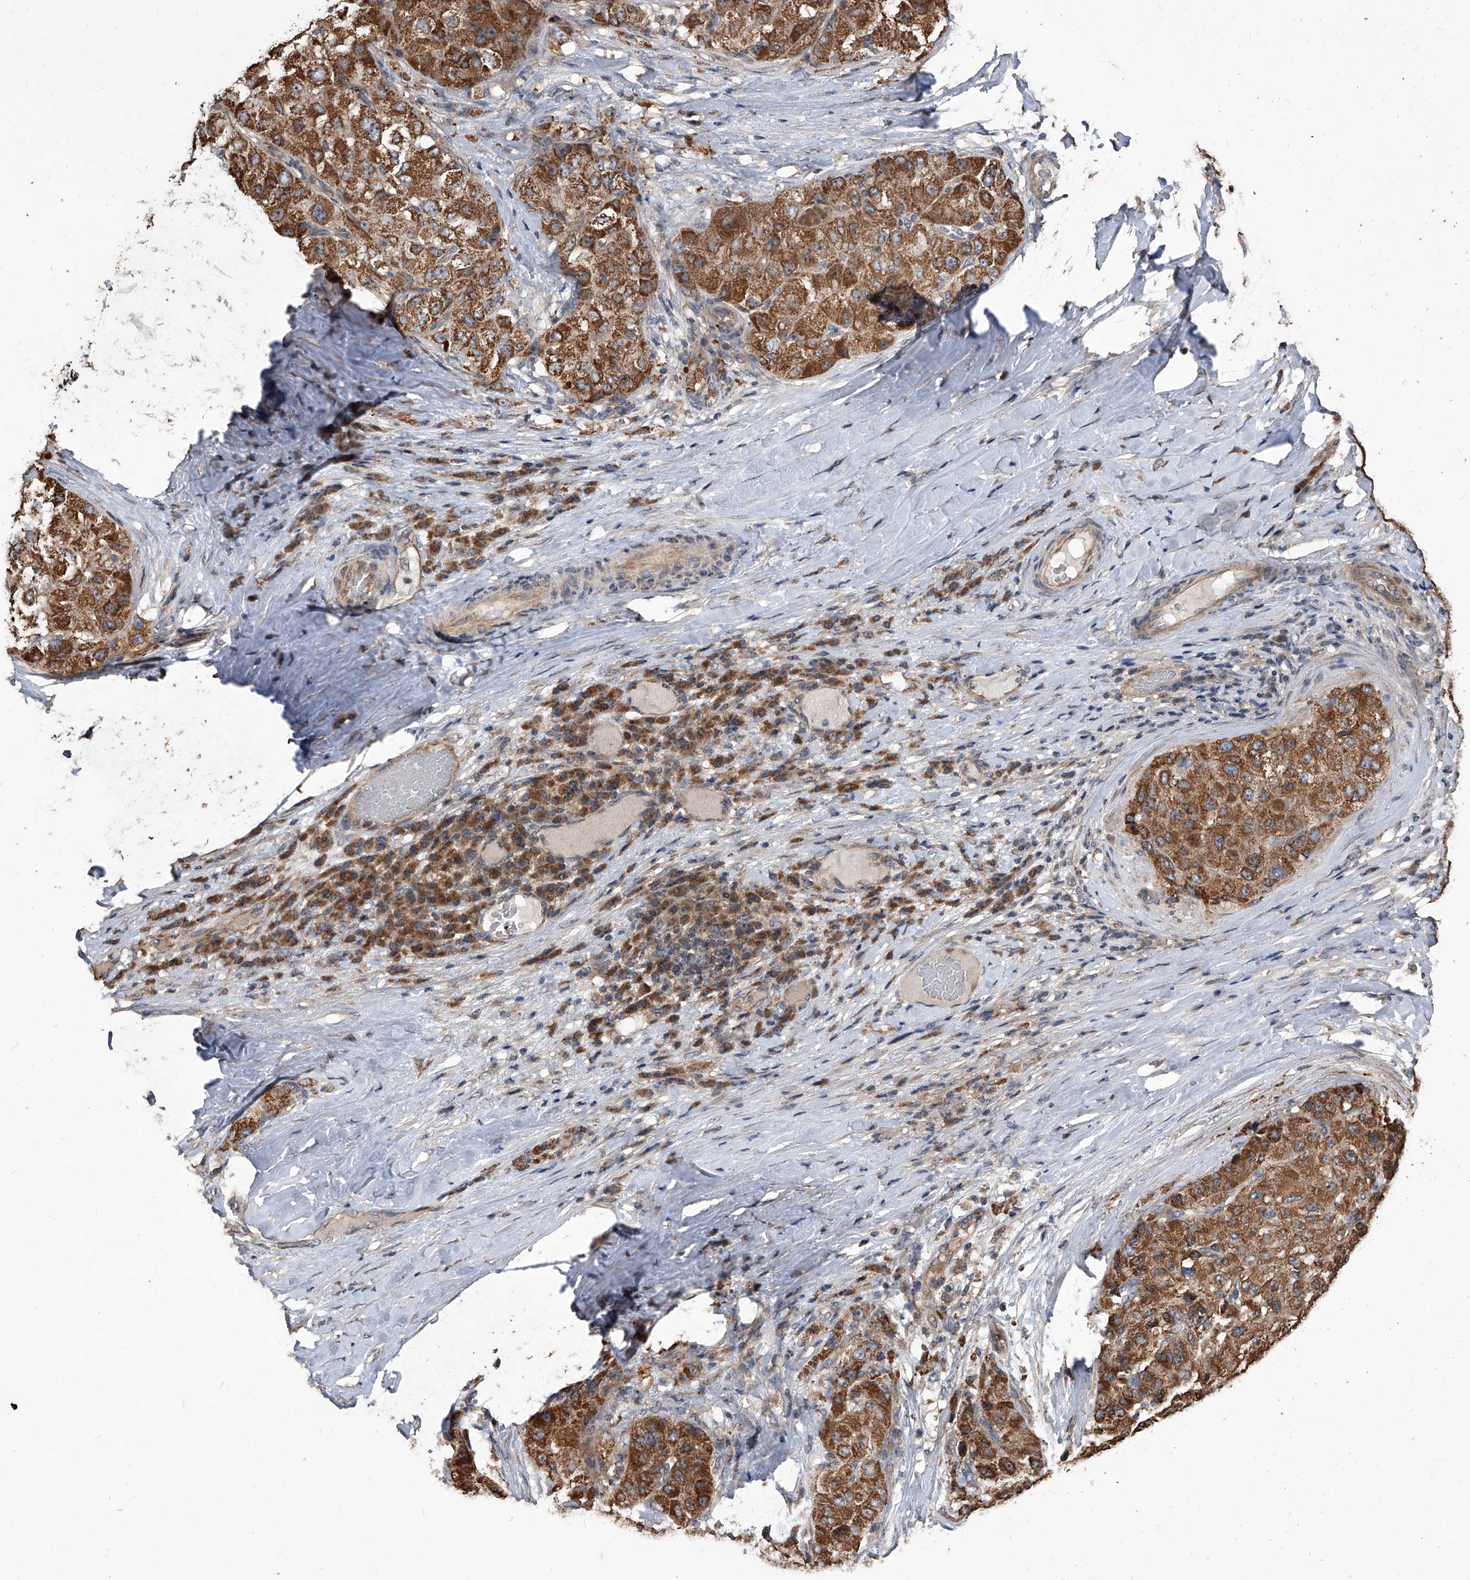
{"staining": {"intensity": "strong", "quantity": ">75%", "location": "cytoplasmic/membranous"}, "tissue": "liver cancer", "cell_type": "Tumor cells", "image_type": "cancer", "snomed": [{"axis": "morphology", "description": "Carcinoma, Hepatocellular, NOS"}, {"axis": "topography", "description": "Liver"}], "caption": "Tumor cells show high levels of strong cytoplasmic/membranous positivity in about >75% of cells in human liver cancer.", "gene": "LTV1", "patient": {"sex": "male", "age": 80}}